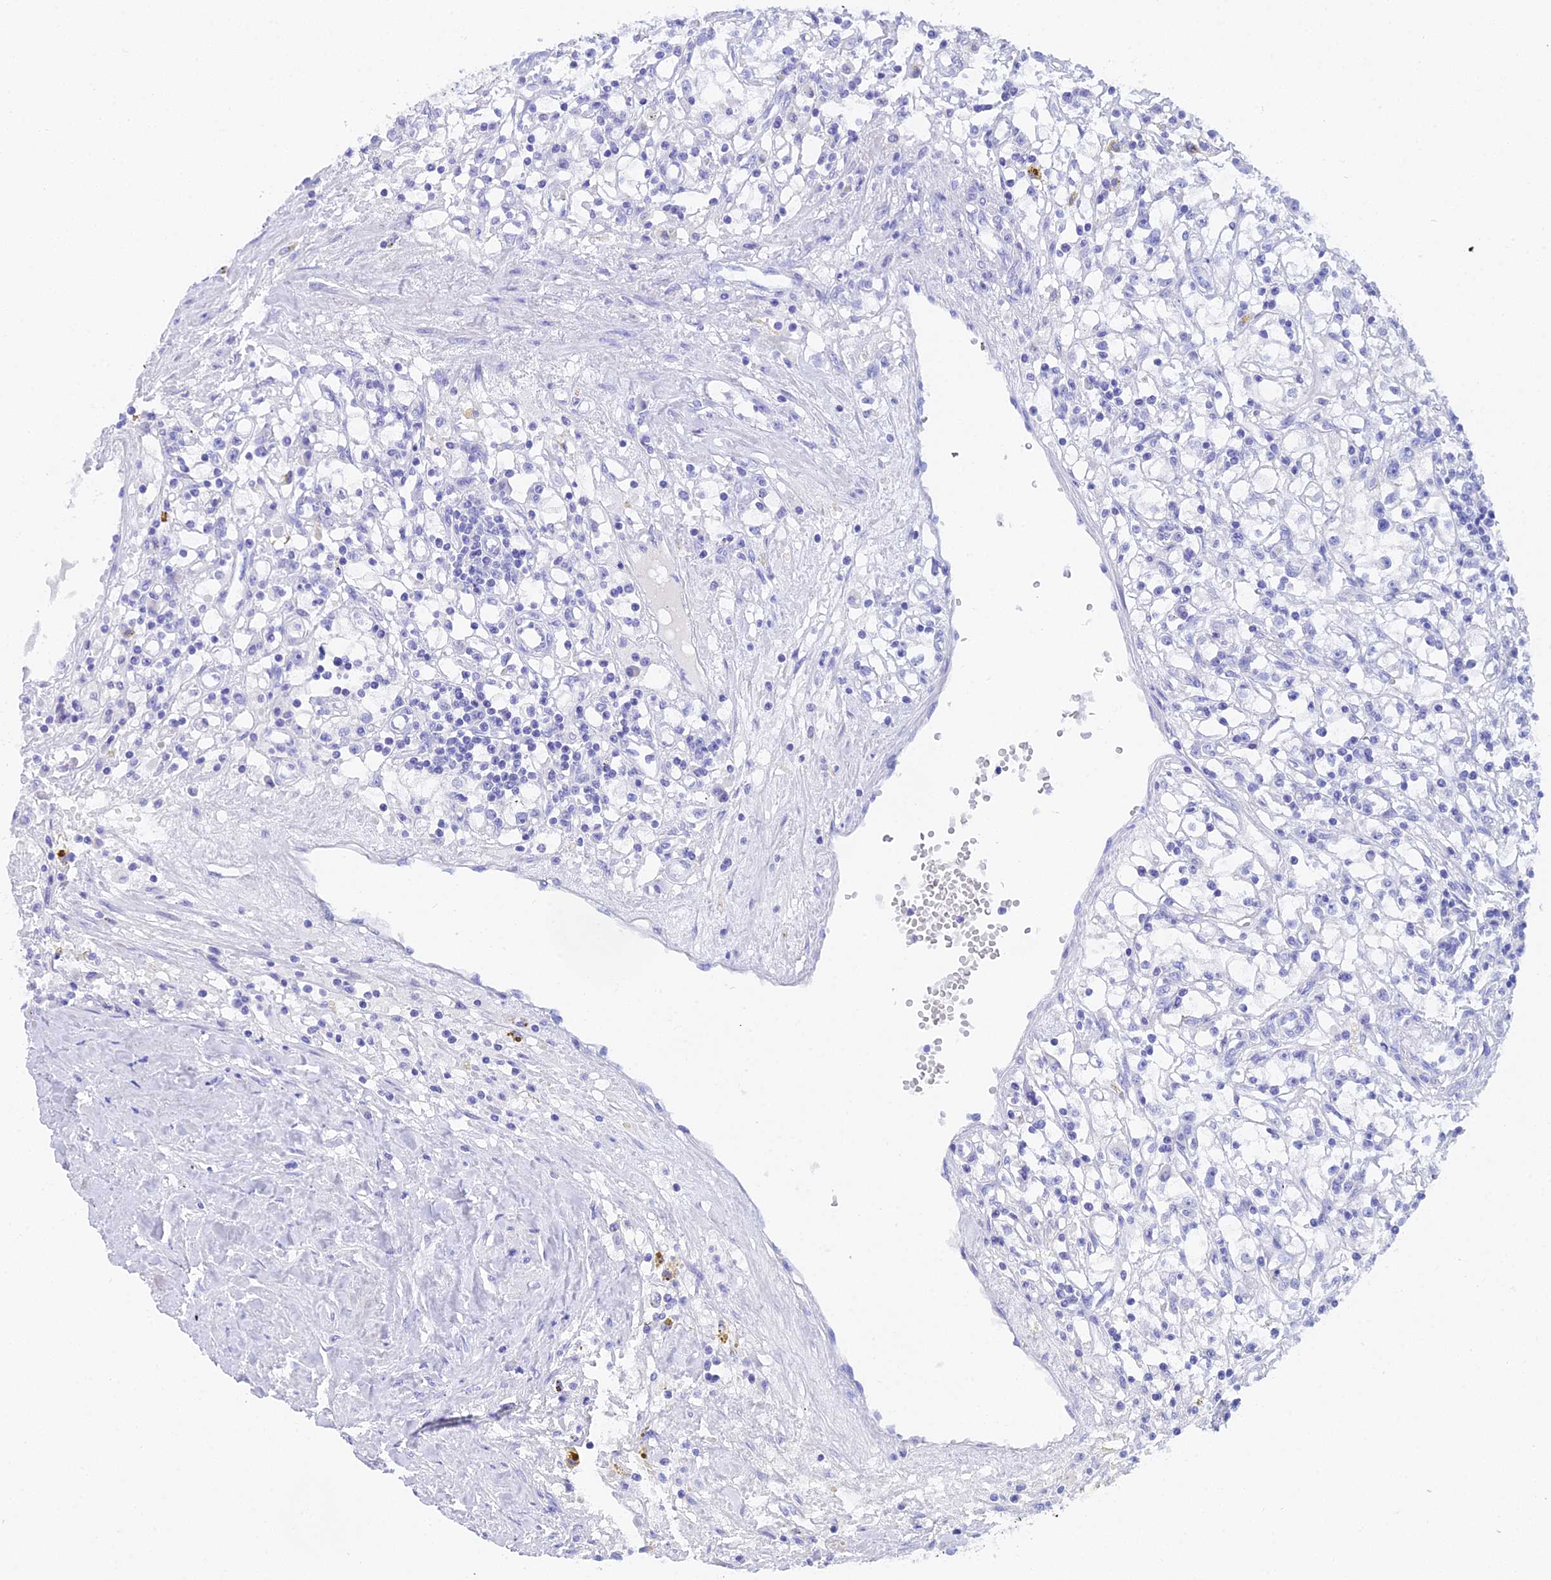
{"staining": {"intensity": "negative", "quantity": "none", "location": "none"}, "tissue": "renal cancer", "cell_type": "Tumor cells", "image_type": "cancer", "snomed": [{"axis": "morphology", "description": "Adenocarcinoma, NOS"}, {"axis": "topography", "description": "Kidney"}], "caption": "A micrograph of renal cancer (adenocarcinoma) stained for a protein demonstrates no brown staining in tumor cells.", "gene": "REG1A", "patient": {"sex": "male", "age": 56}}